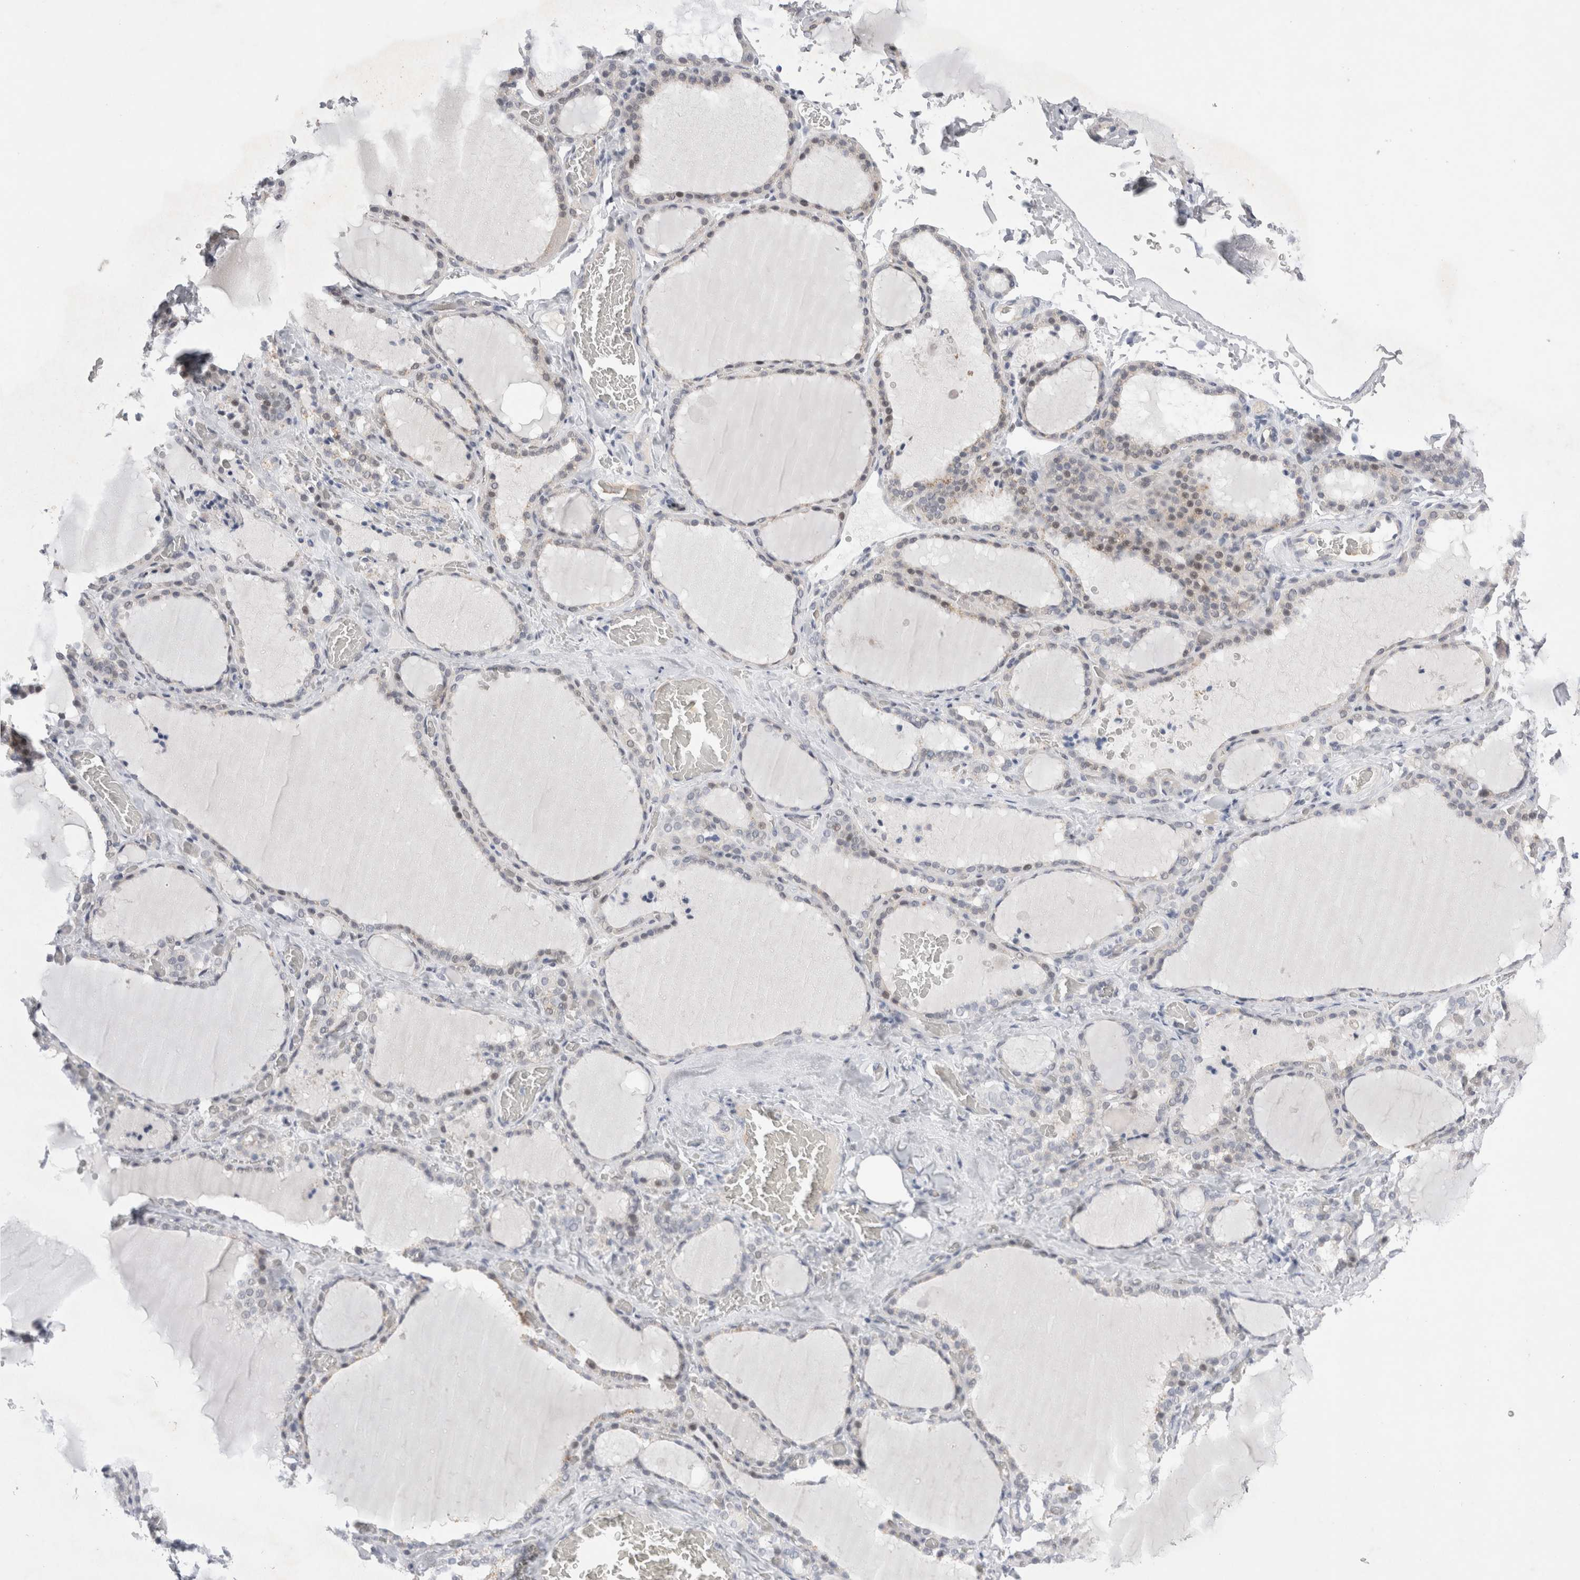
{"staining": {"intensity": "moderate", "quantity": "<25%", "location": "nuclear"}, "tissue": "thyroid gland", "cell_type": "Glandular cells", "image_type": "normal", "snomed": [{"axis": "morphology", "description": "Normal tissue, NOS"}, {"axis": "topography", "description": "Thyroid gland"}], "caption": "Protein positivity by immunohistochemistry (IHC) shows moderate nuclear expression in about <25% of glandular cells in benign thyroid gland. (brown staining indicates protein expression, while blue staining denotes nuclei).", "gene": "WIPF2", "patient": {"sex": "female", "age": 22}}